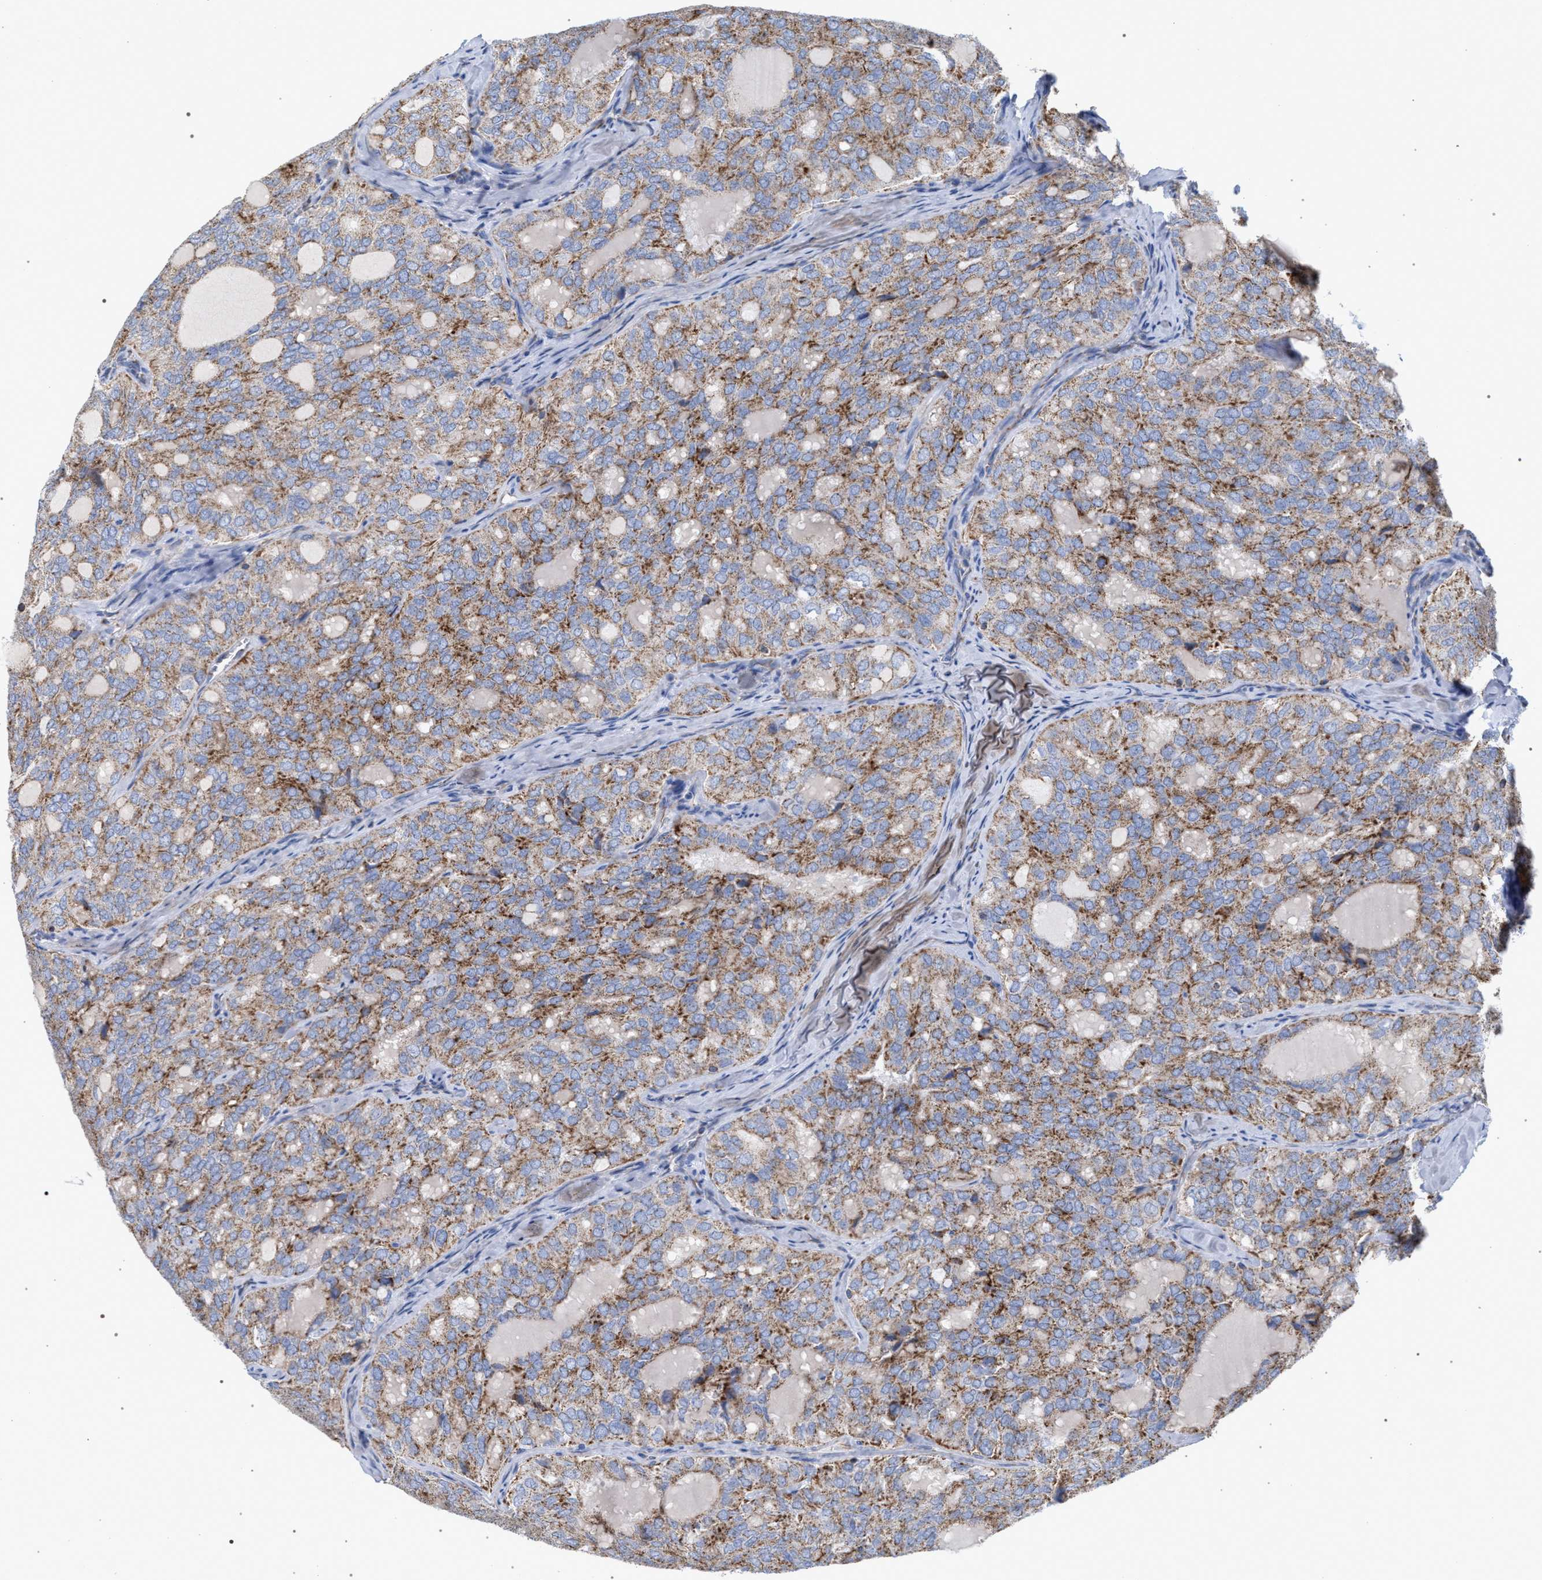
{"staining": {"intensity": "moderate", "quantity": ">75%", "location": "cytoplasmic/membranous"}, "tissue": "thyroid cancer", "cell_type": "Tumor cells", "image_type": "cancer", "snomed": [{"axis": "morphology", "description": "Follicular adenoma carcinoma, NOS"}, {"axis": "topography", "description": "Thyroid gland"}], "caption": "Protein expression analysis of human thyroid cancer (follicular adenoma carcinoma) reveals moderate cytoplasmic/membranous expression in about >75% of tumor cells. Nuclei are stained in blue.", "gene": "ECI2", "patient": {"sex": "male", "age": 75}}